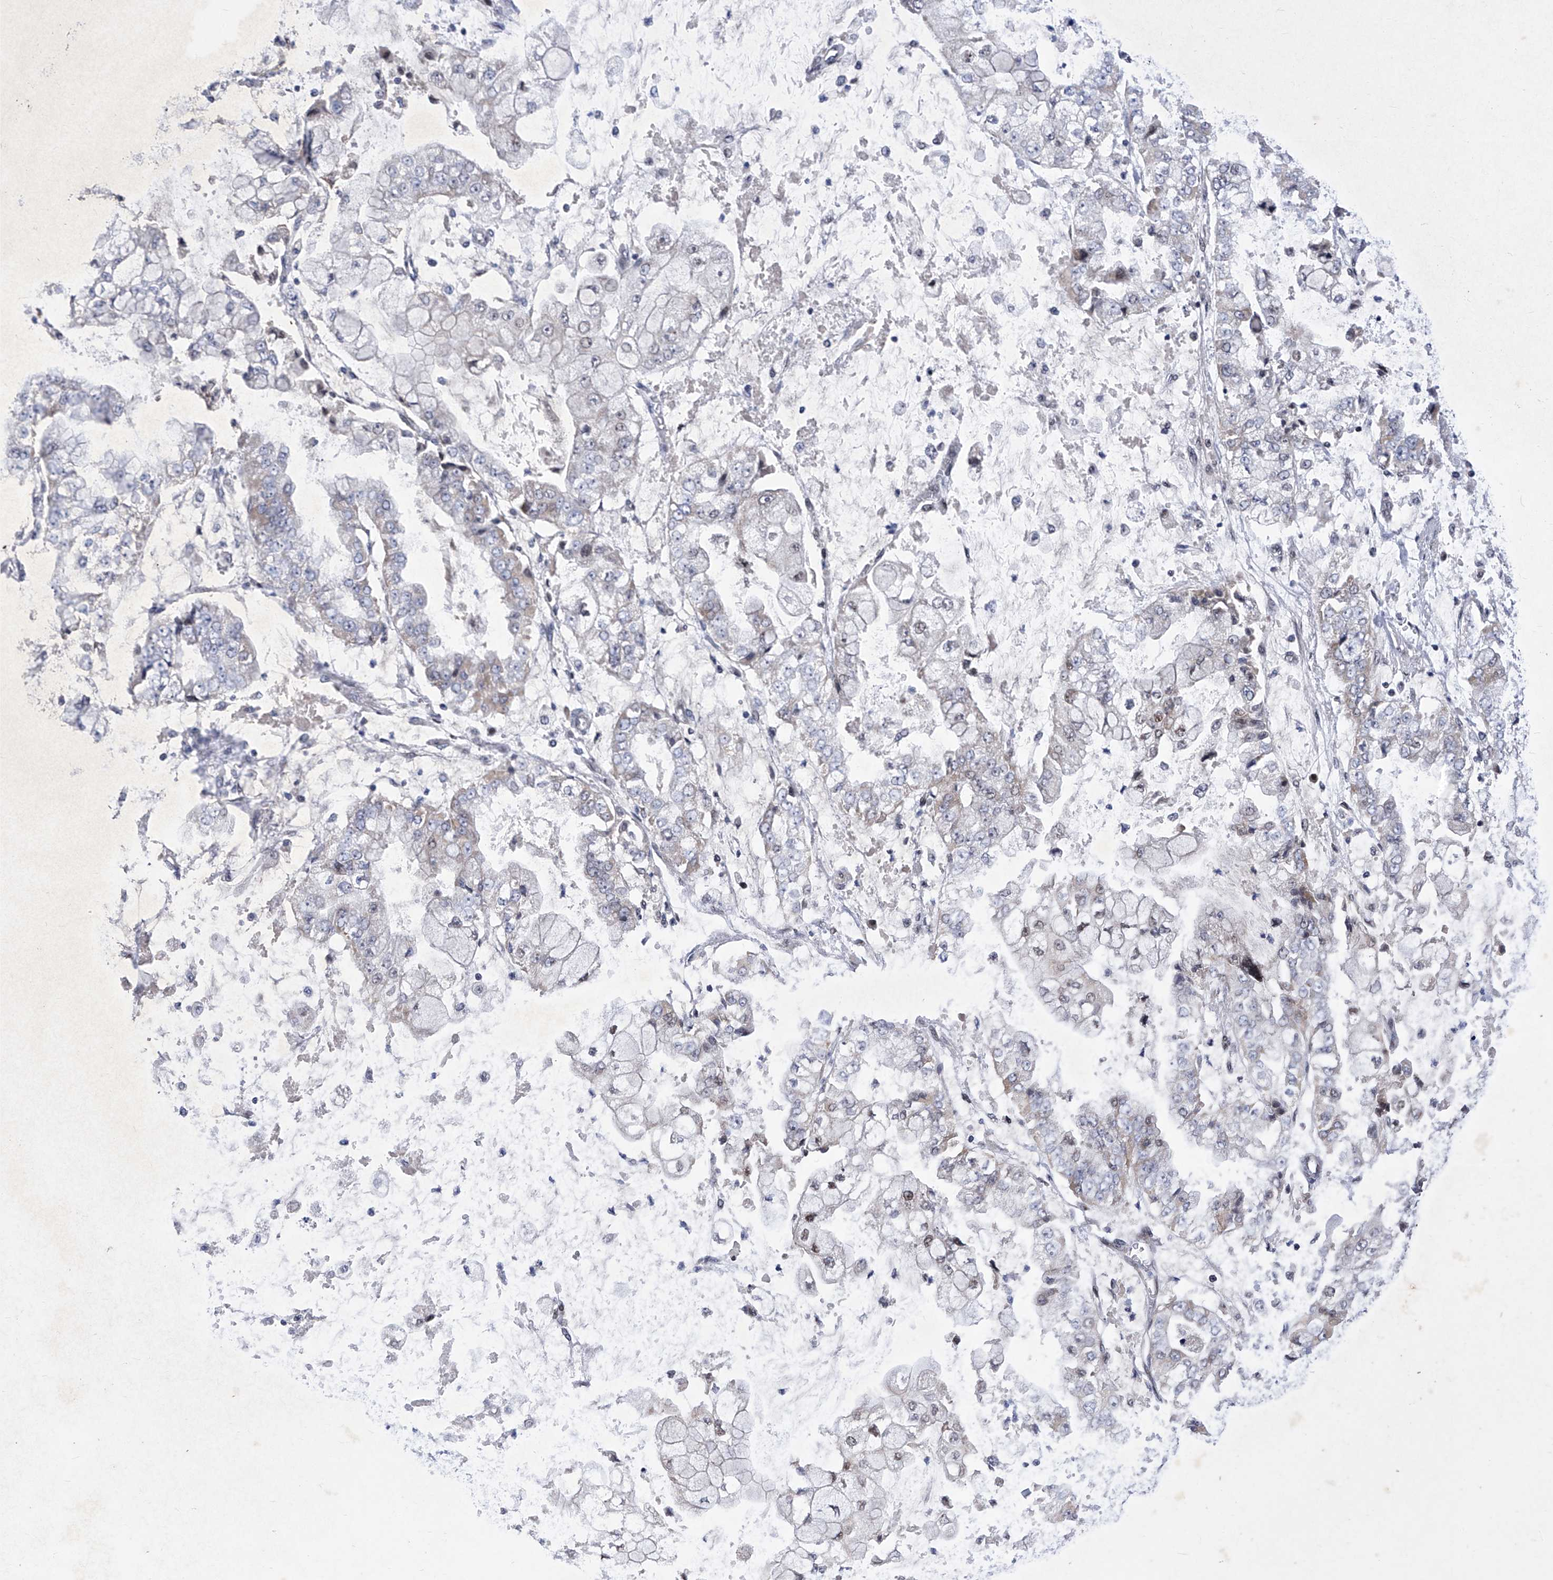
{"staining": {"intensity": "negative", "quantity": "none", "location": "none"}, "tissue": "stomach cancer", "cell_type": "Tumor cells", "image_type": "cancer", "snomed": [{"axis": "morphology", "description": "Adenocarcinoma, NOS"}, {"axis": "topography", "description": "Stomach"}], "caption": "High power microscopy histopathology image of an IHC image of stomach cancer, revealing no significant positivity in tumor cells. (Stains: DAB (3,3'-diaminobenzidine) immunohistochemistry with hematoxylin counter stain, Microscopy: brightfield microscopy at high magnification).", "gene": "NUFIP1", "patient": {"sex": "male", "age": 76}}